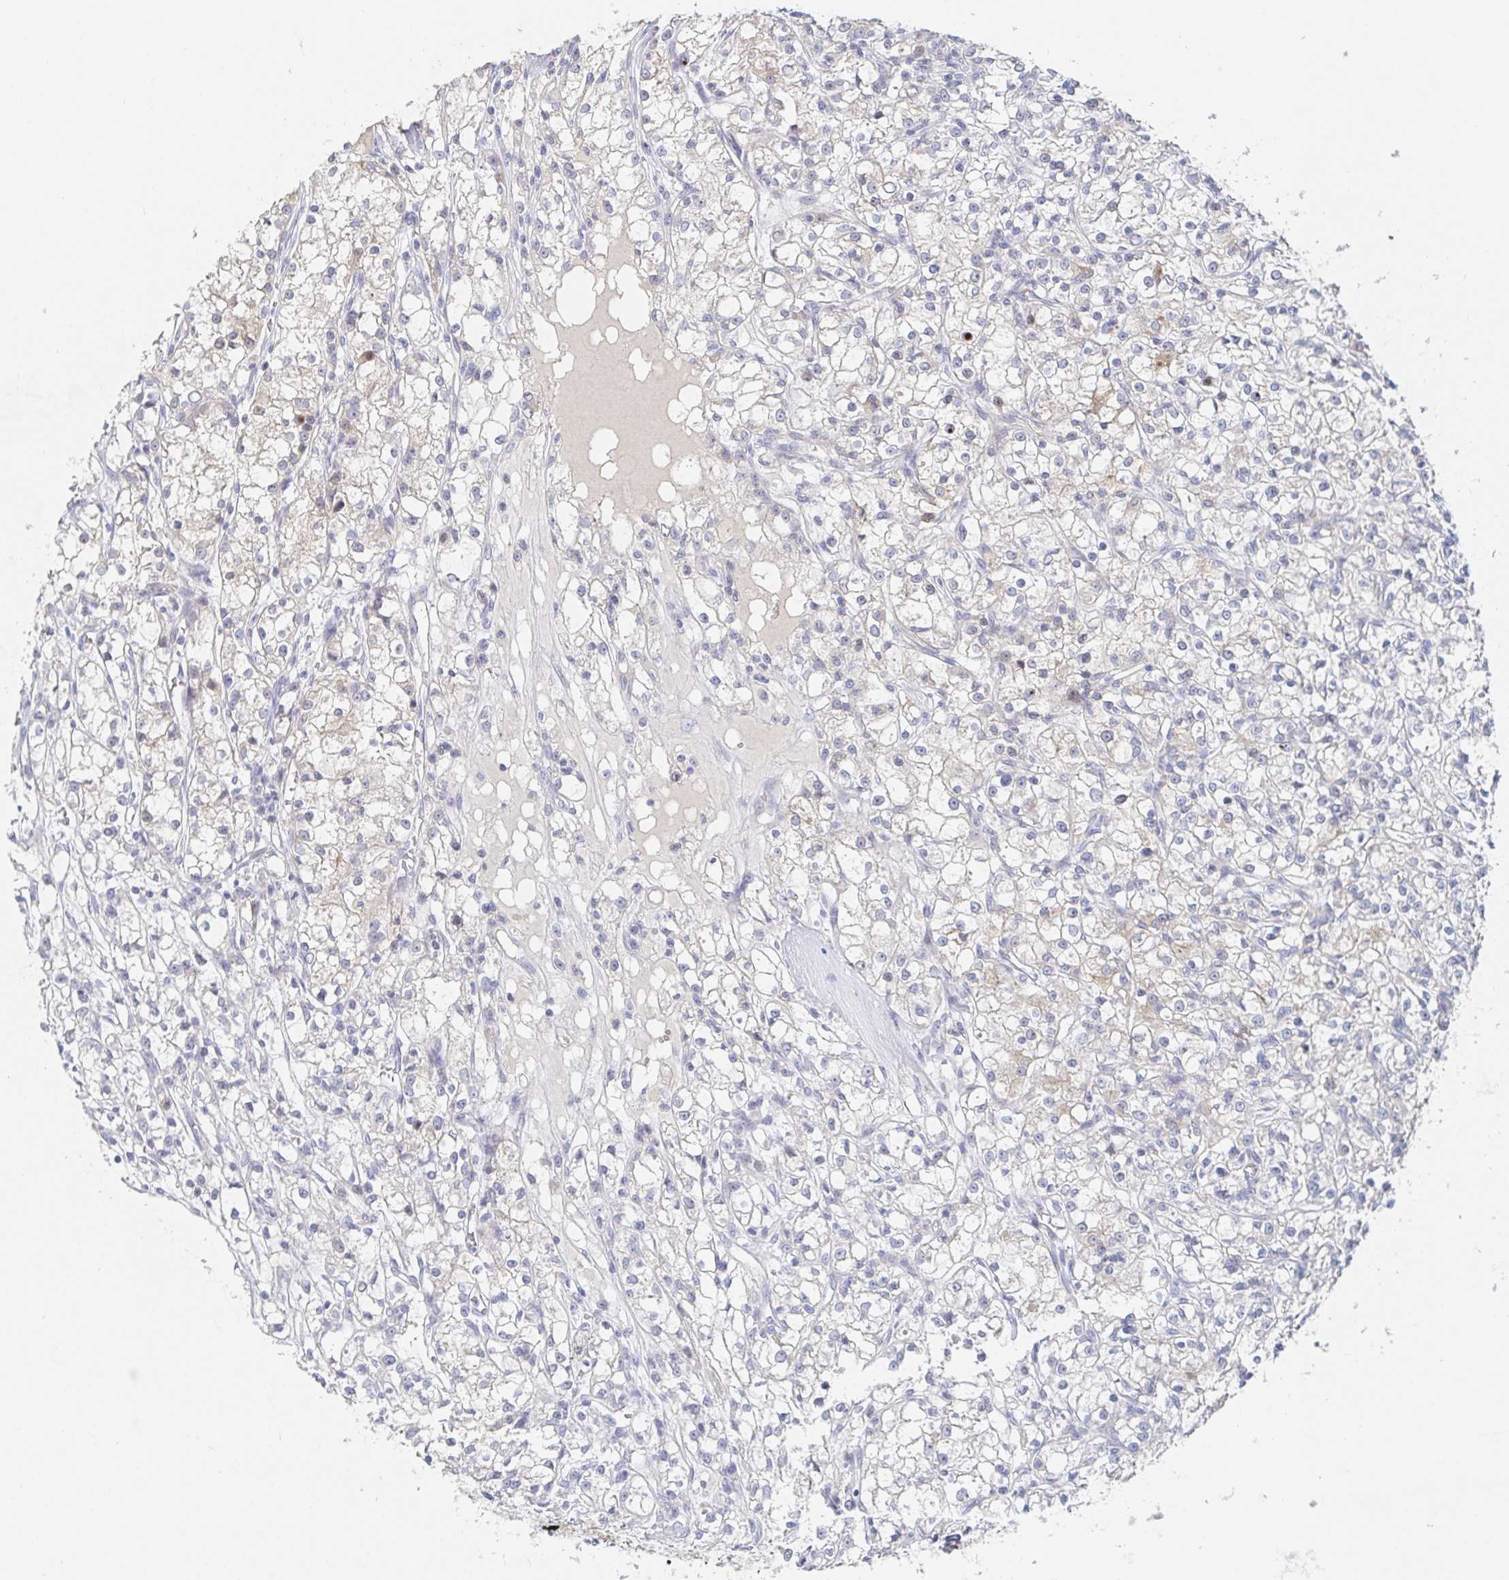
{"staining": {"intensity": "weak", "quantity": "25%-75%", "location": "cytoplasmic/membranous"}, "tissue": "renal cancer", "cell_type": "Tumor cells", "image_type": "cancer", "snomed": [{"axis": "morphology", "description": "Adenocarcinoma, NOS"}, {"axis": "topography", "description": "Kidney"}], "caption": "A photomicrograph showing weak cytoplasmic/membranous expression in about 25%-75% of tumor cells in renal cancer (adenocarcinoma), as visualized by brown immunohistochemical staining.", "gene": "ZNF430", "patient": {"sex": "female", "age": 59}}